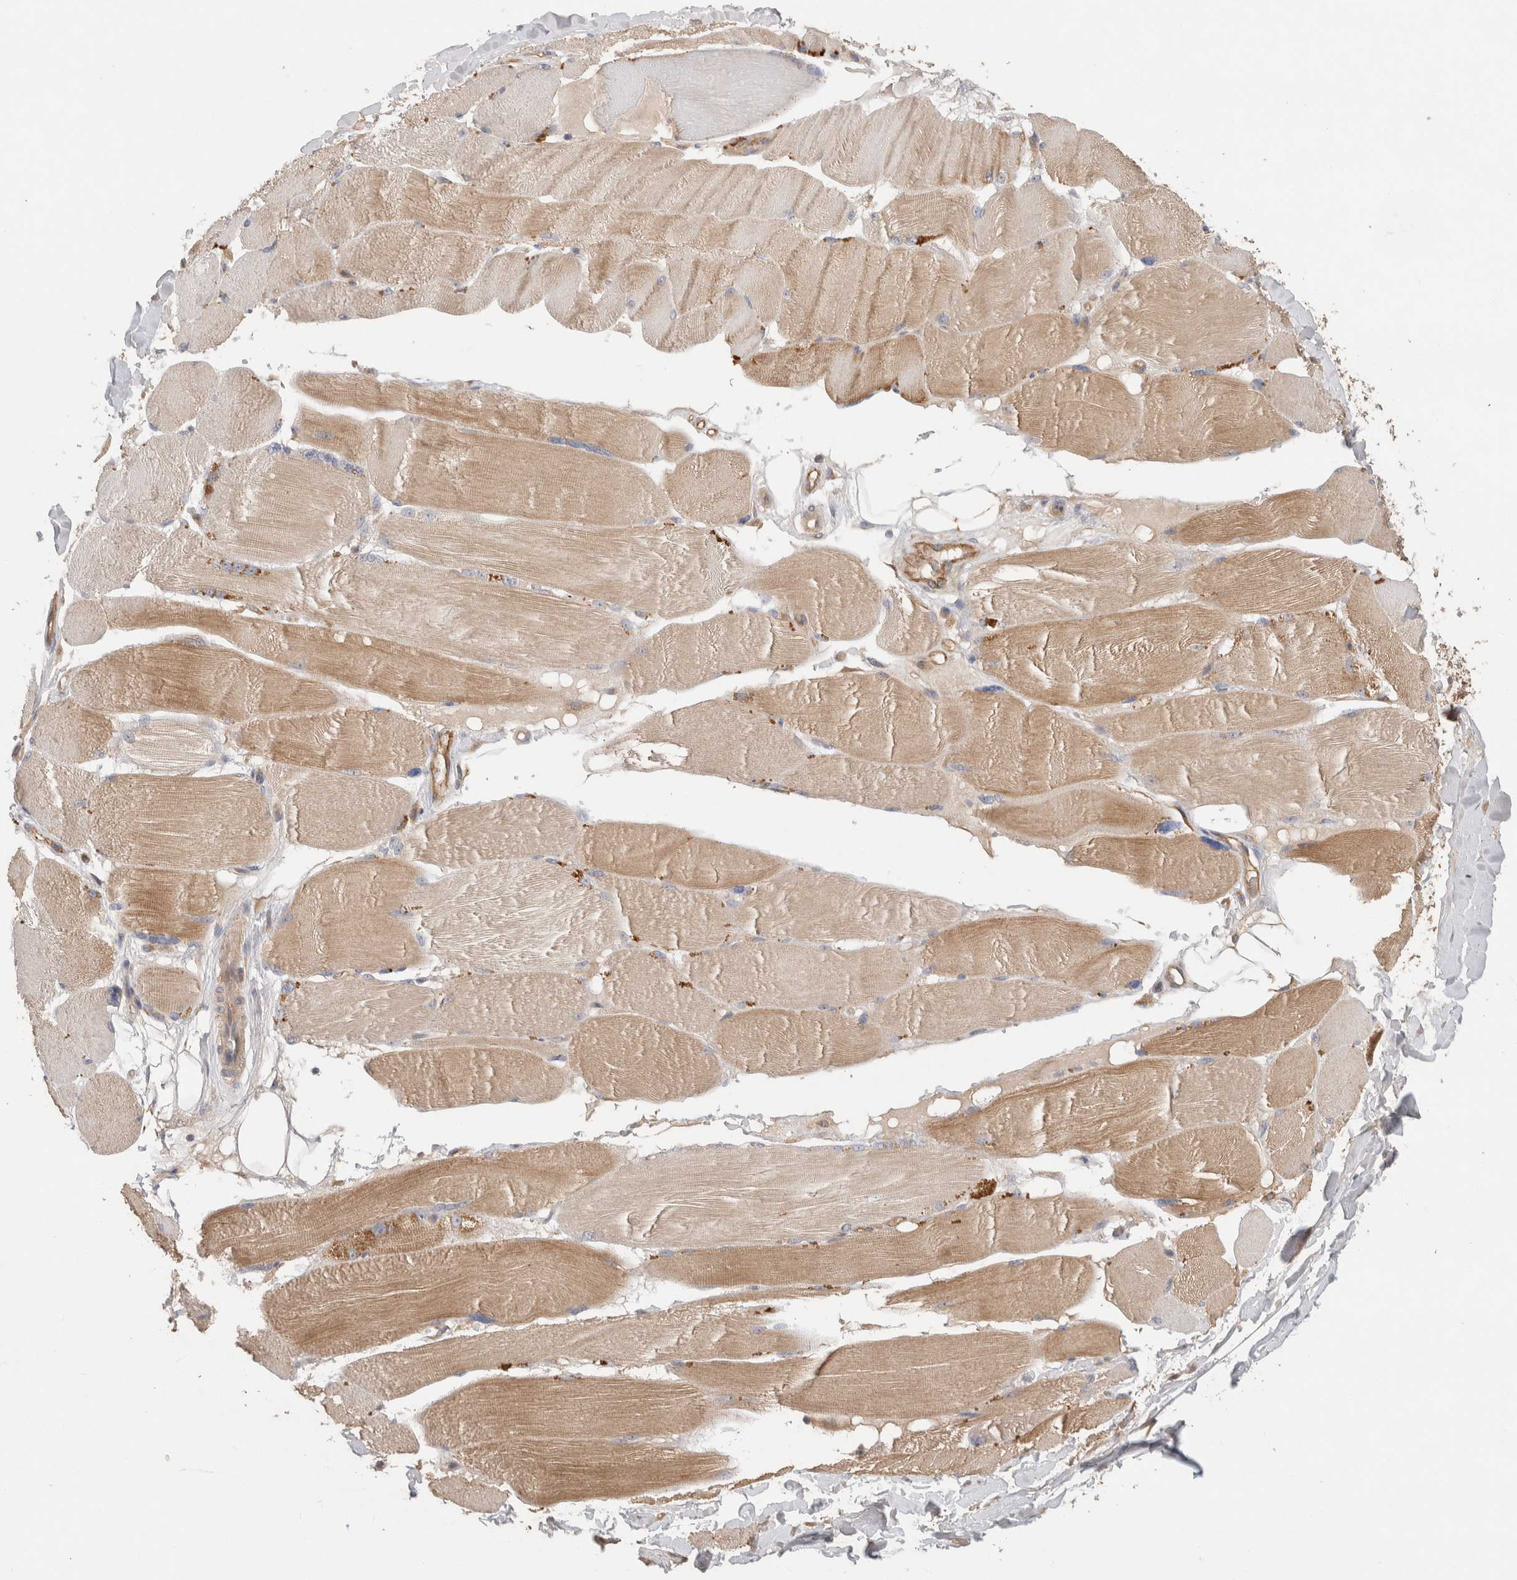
{"staining": {"intensity": "moderate", "quantity": "25%-75%", "location": "cytoplasmic/membranous"}, "tissue": "skeletal muscle", "cell_type": "Myocytes", "image_type": "normal", "snomed": [{"axis": "morphology", "description": "Normal tissue, NOS"}, {"axis": "topography", "description": "Skin"}, {"axis": "topography", "description": "Skeletal muscle"}], "caption": "Immunohistochemical staining of normal skeletal muscle exhibits 25%-75% levels of moderate cytoplasmic/membranous protein expression in about 25%-75% of myocytes. Ihc stains the protein of interest in brown and the nuclei are stained blue.", "gene": "C8orf44", "patient": {"sex": "male", "age": 83}}